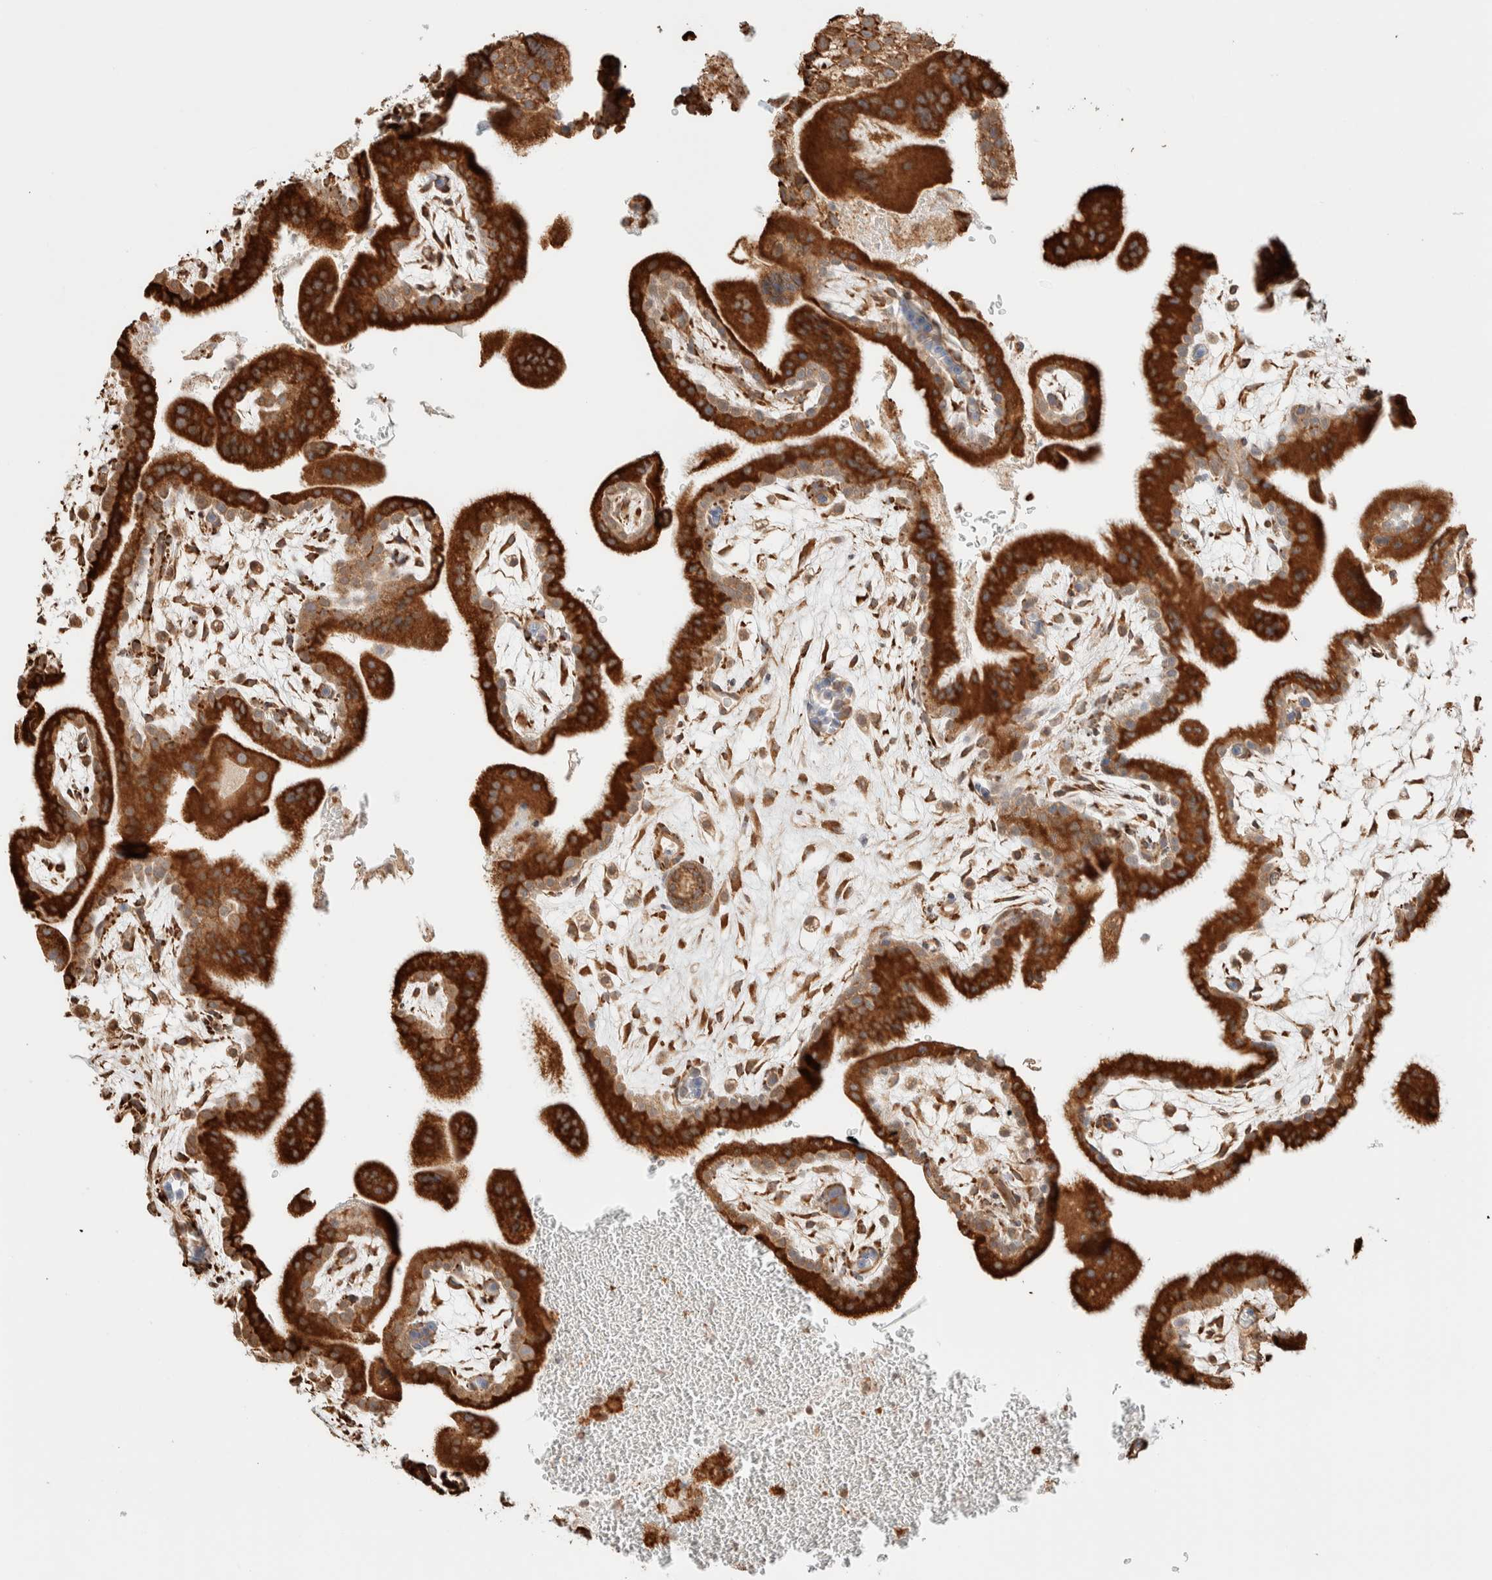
{"staining": {"intensity": "strong", "quantity": ">75%", "location": "cytoplasmic/membranous"}, "tissue": "placenta", "cell_type": "Decidual cells", "image_type": "normal", "snomed": [{"axis": "morphology", "description": "Normal tissue, NOS"}, {"axis": "topography", "description": "Placenta"}], "caption": "Decidual cells demonstrate high levels of strong cytoplasmic/membranous expression in approximately >75% of cells in normal placenta. The protein is shown in brown color, while the nuclei are stained blue.", "gene": "INTS1", "patient": {"sex": "female", "age": 35}}